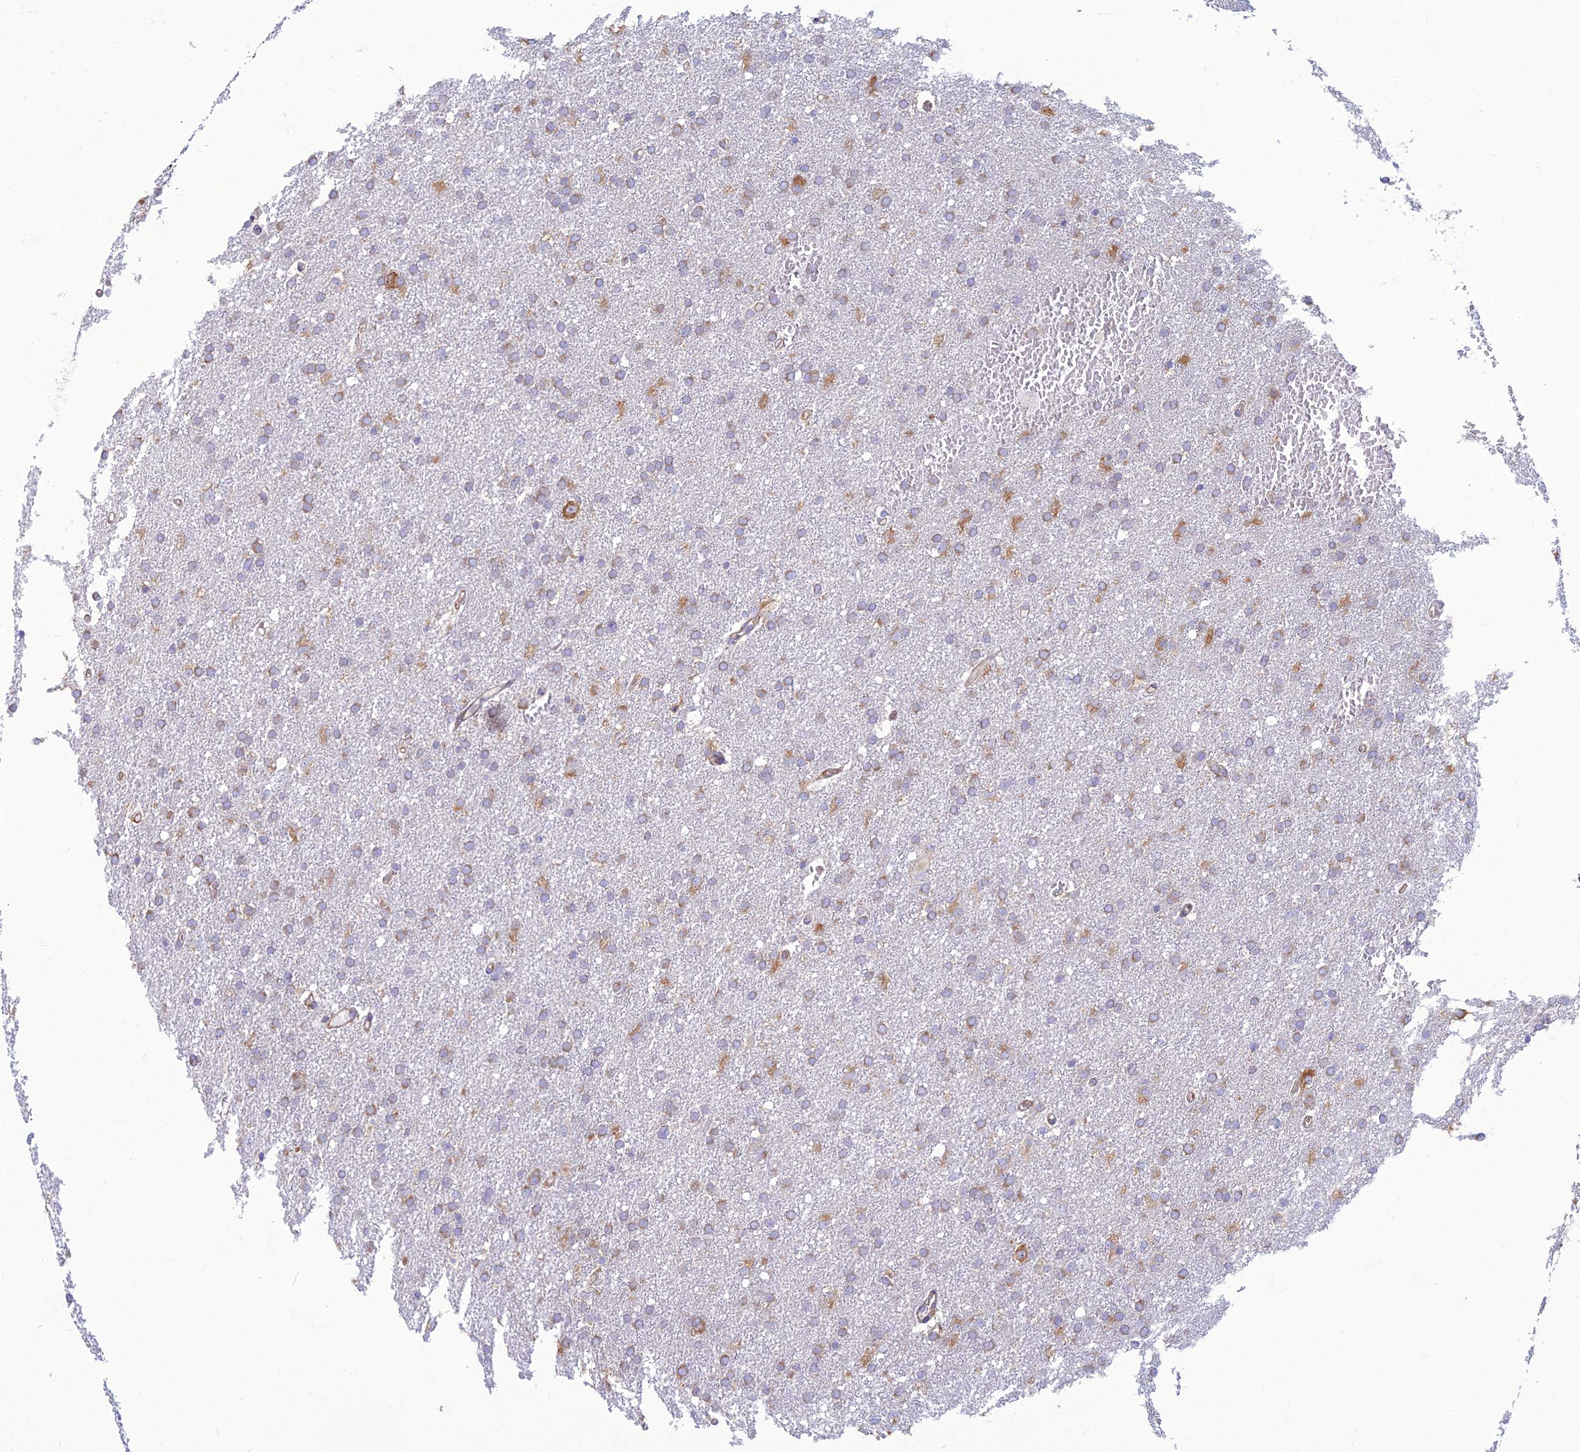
{"staining": {"intensity": "moderate", "quantity": "<25%", "location": "cytoplasmic/membranous"}, "tissue": "glioma", "cell_type": "Tumor cells", "image_type": "cancer", "snomed": [{"axis": "morphology", "description": "Glioma, malignant, High grade"}, {"axis": "topography", "description": "Cerebral cortex"}], "caption": "Immunohistochemical staining of human malignant high-grade glioma exhibits moderate cytoplasmic/membranous protein positivity in about <25% of tumor cells. The staining was performed using DAB (3,3'-diaminobenzidine), with brown indicating positive protein expression. Nuclei are stained blue with hematoxylin.", "gene": "RPL17-C18orf32", "patient": {"sex": "female", "age": 36}}